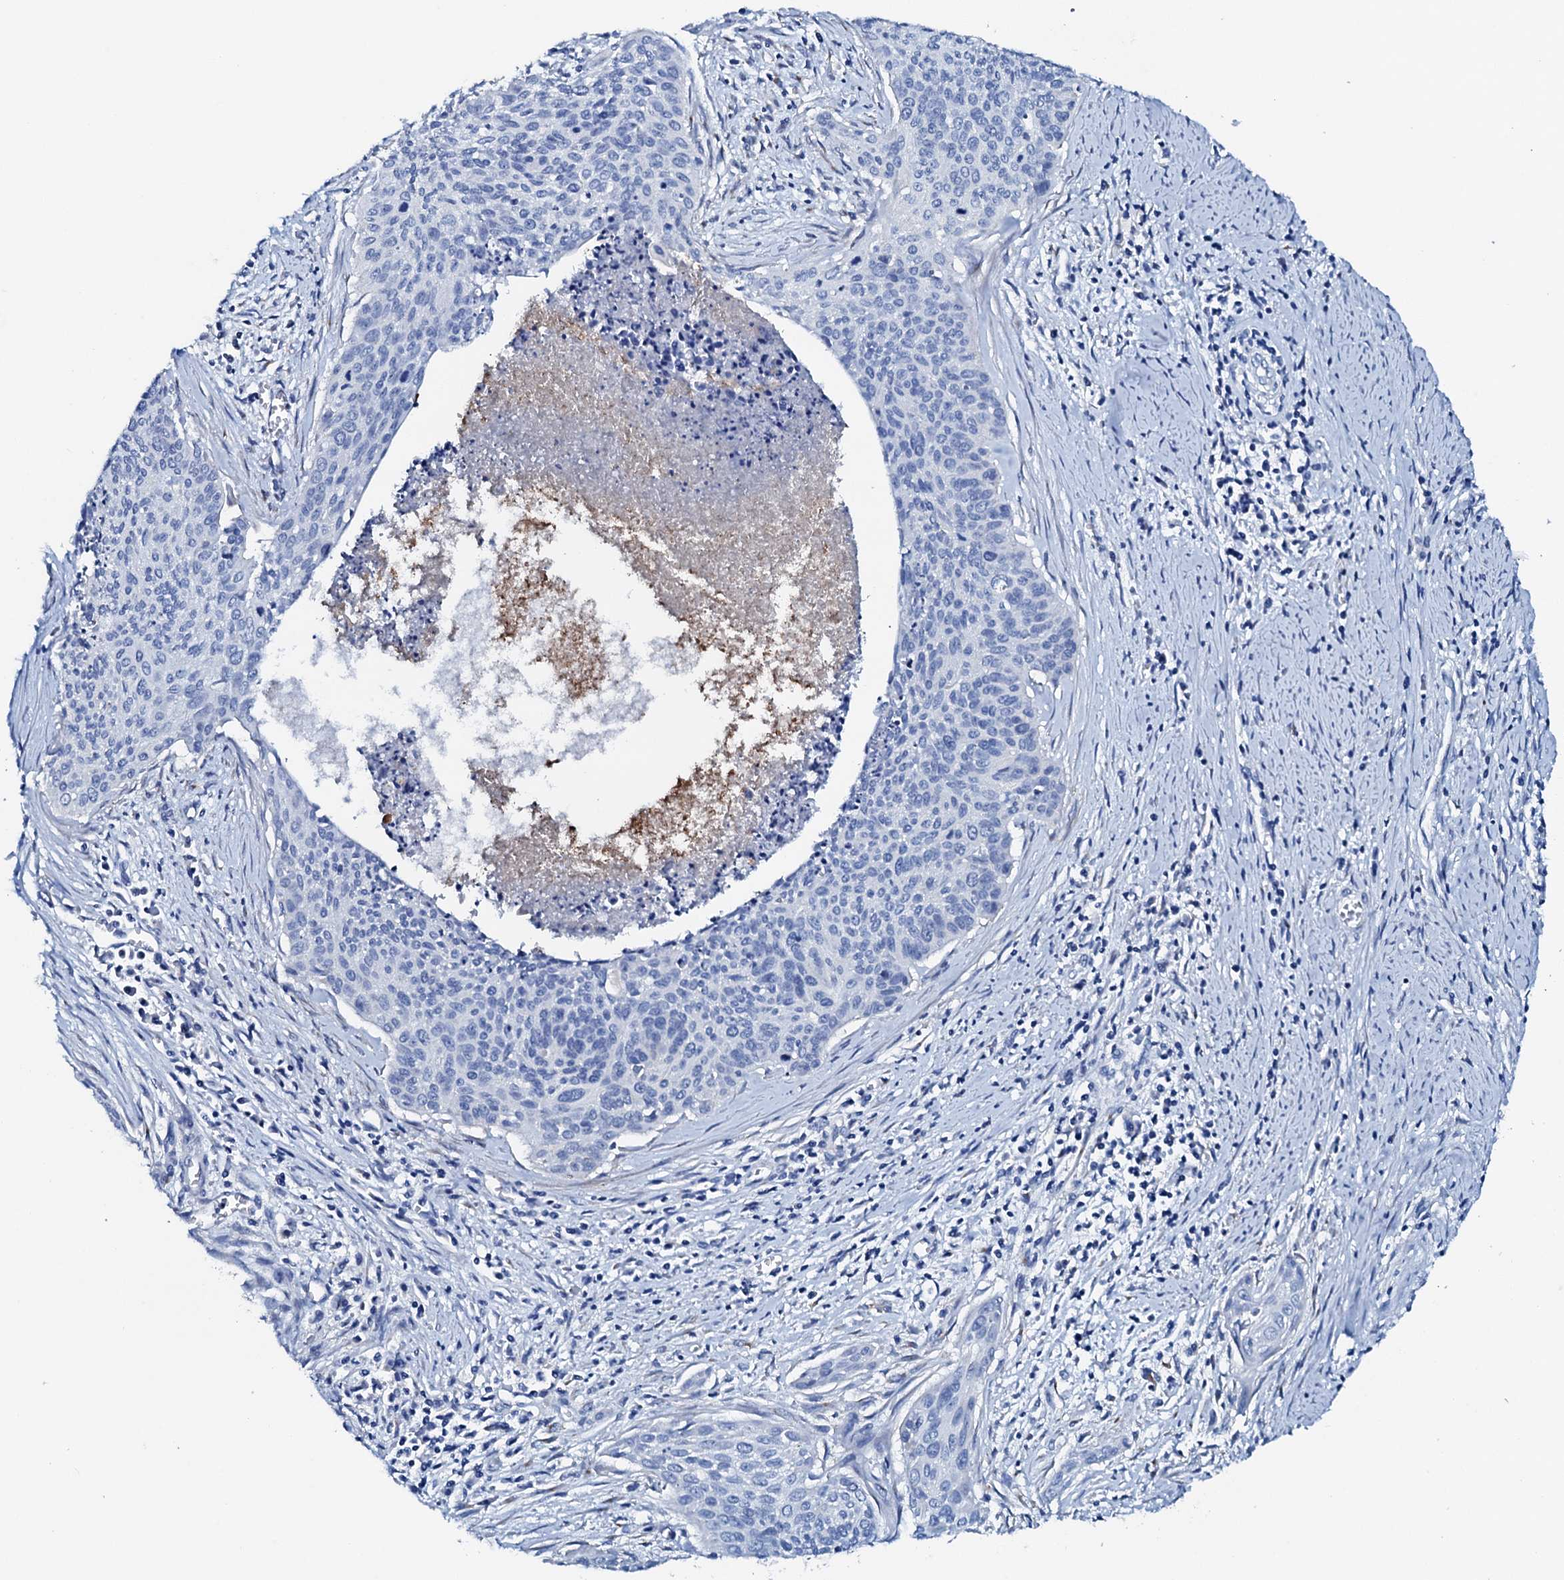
{"staining": {"intensity": "negative", "quantity": "none", "location": "none"}, "tissue": "cervical cancer", "cell_type": "Tumor cells", "image_type": "cancer", "snomed": [{"axis": "morphology", "description": "Squamous cell carcinoma, NOS"}, {"axis": "topography", "description": "Cervix"}], "caption": "Cervical squamous cell carcinoma was stained to show a protein in brown. There is no significant staining in tumor cells. The staining is performed using DAB brown chromogen with nuclei counter-stained in using hematoxylin.", "gene": "AMER2", "patient": {"sex": "female", "age": 55}}